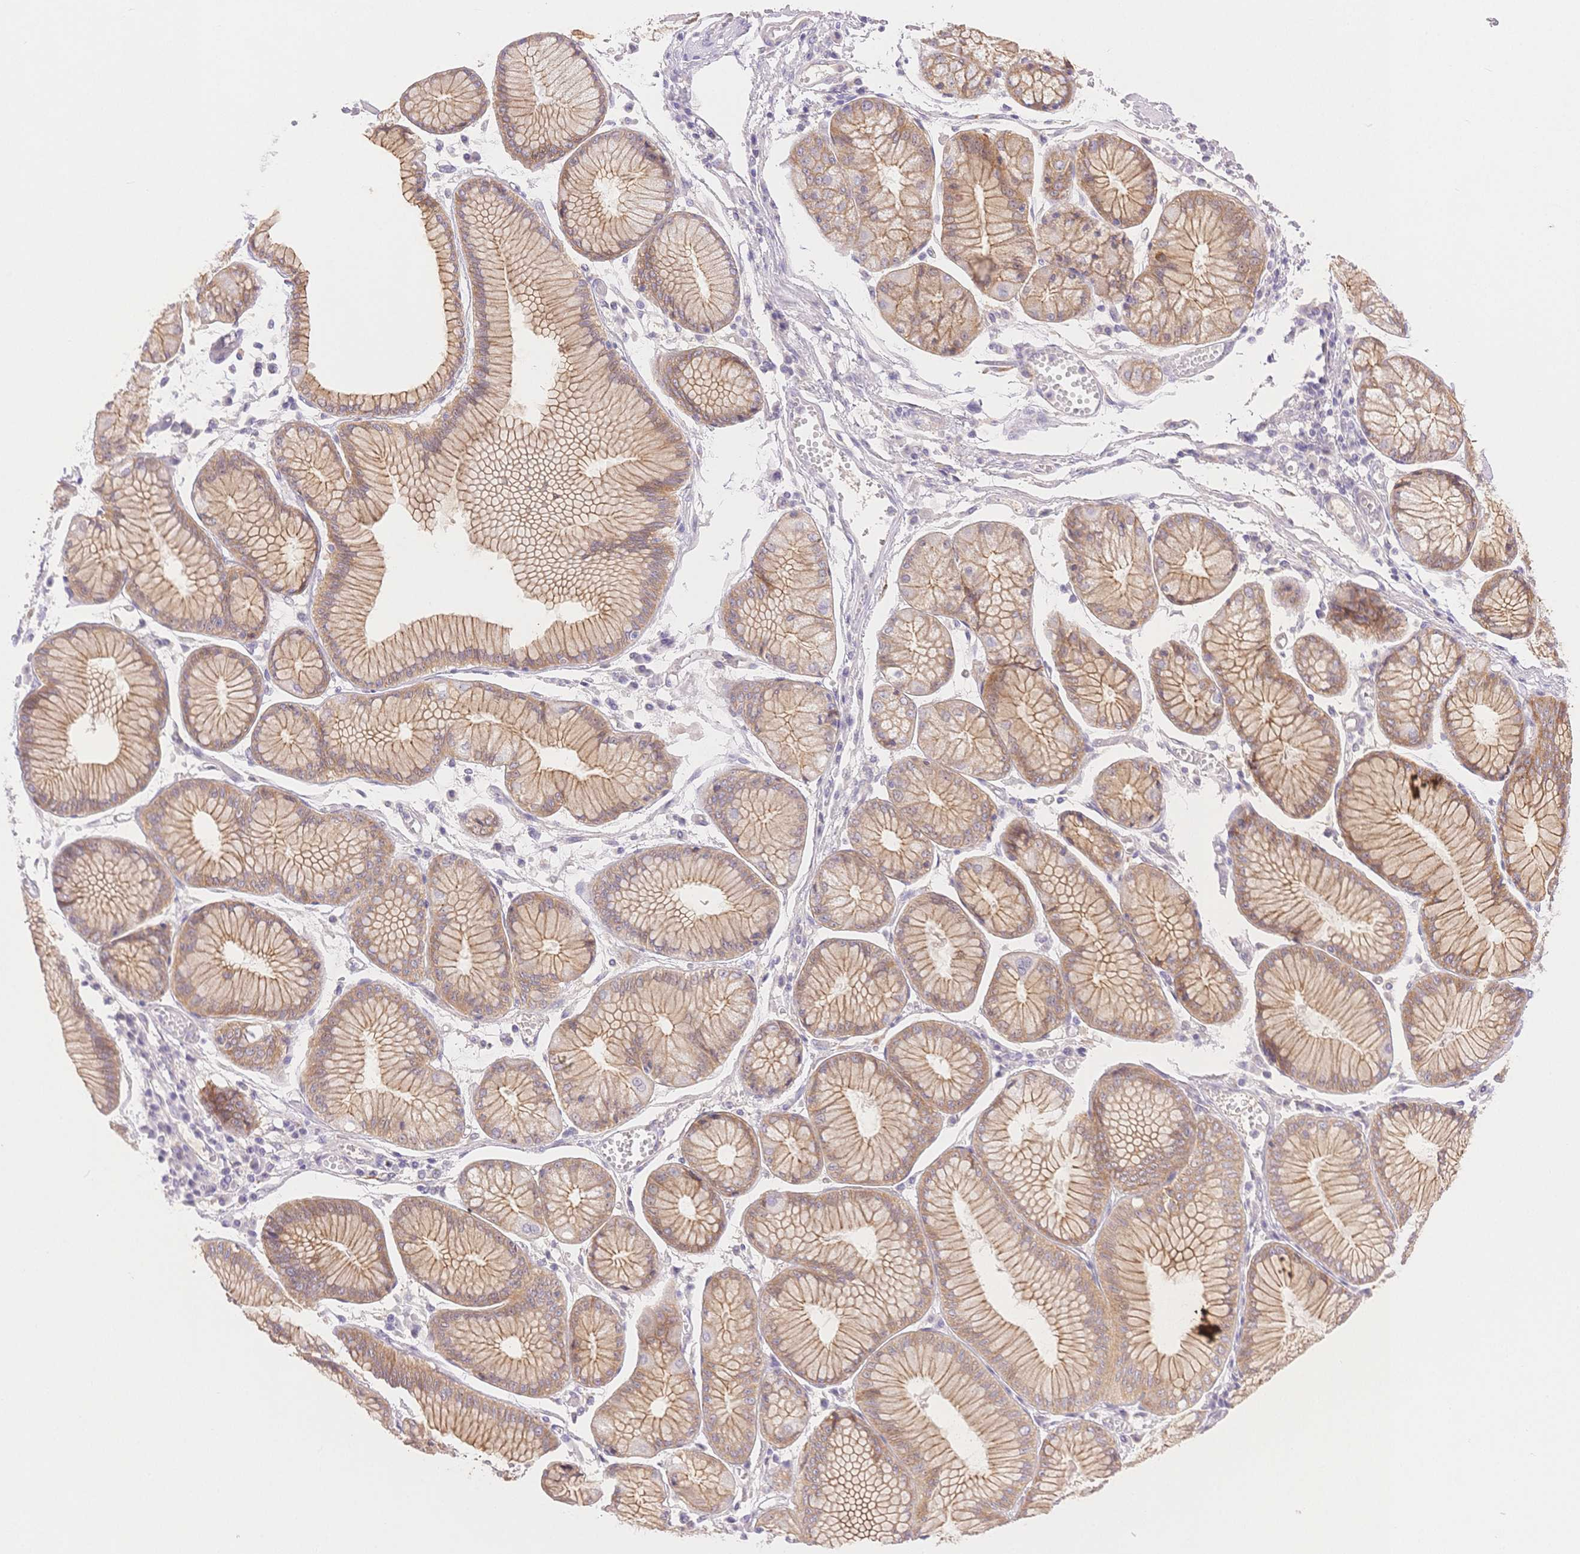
{"staining": {"intensity": "weak", "quantity": ">75%", "location": "cytoplasmic/membranous"}, "tissue": "stomach cancer", "cell_type": "Tumor cells", "image_type": "cancer", "snomed": [{"axis": "morphology", "description": "Adenocarcinoma, NOS"}, {"axis": "topography", "description": "Stomach, upper"}], "caption": "Stomach cancer (adenocarcinoma) was stained to show a protein in brown. There is low levels of weak cytoplasmic/membranous staining in about >75% of tumor cells. Using DAB (3,3'-diaminobenzidine) (brown) and hematoxylin (blue) stains, captured at high magnification using brightfield microscopy.", "gene": "WDR54", "patient": {"sex": "male", "age": 69}}